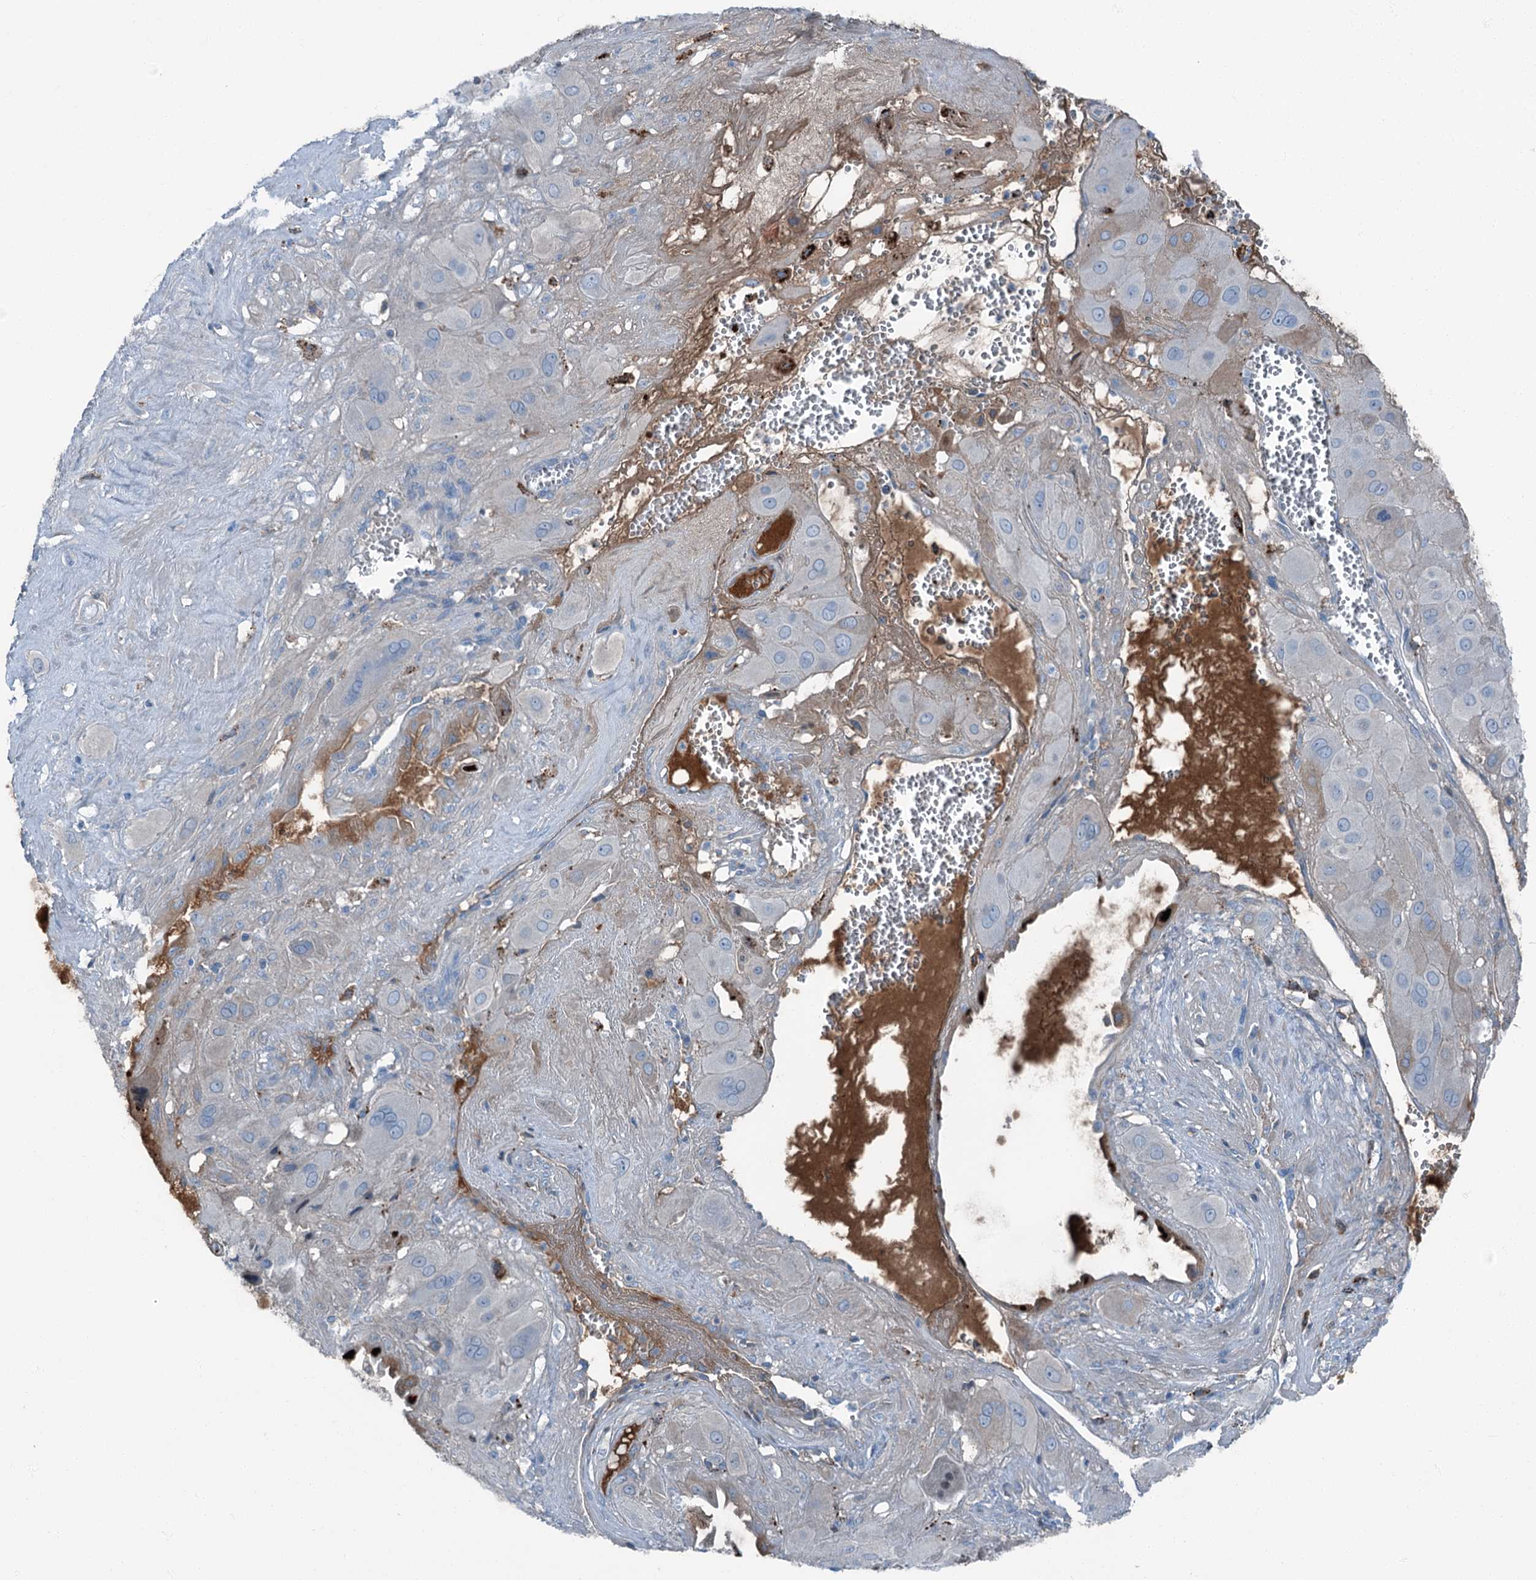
{"staining": {"intensity": "negative", "quantity": "none", "location": "none"}, "tissue": "cervical cancer", "cell_type": "Tumor cells", "image_type": "cancer", "snomed": [{"axis": "morphology", "description": "Squamous cell carcinoma, NOS"}, {"axis": "topography", "description": "Cervix"}], "caption": "Tumor cells are negative for brown protein staining in cervical cancer (squamous cell carcinoma).", "gene": "AXL", "patient": {"sex": "female", "age": 34}}